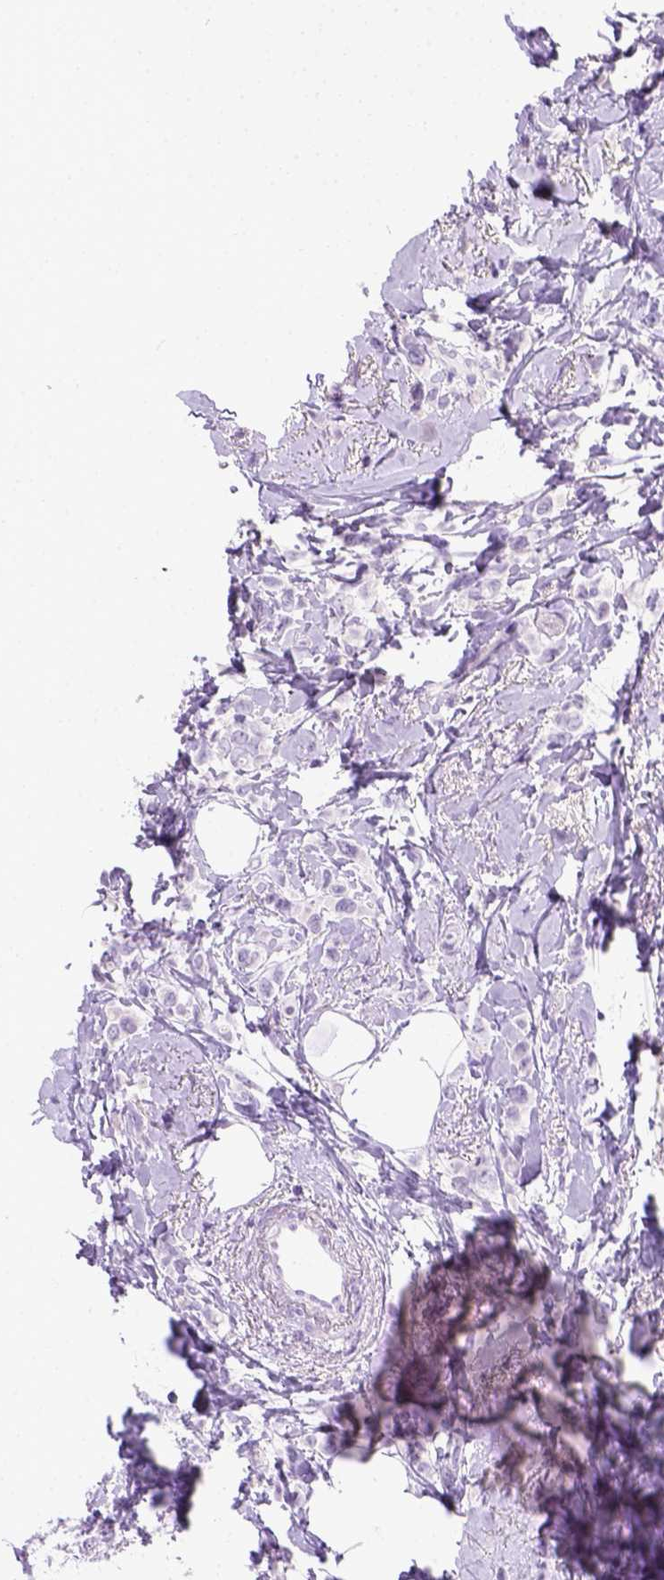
{"staining": {"intensity": "negative", "quantity": "none", "location": "none"}, "tissue": "breast cancer", "cell_type": "Tumor cells", "image_type": "cancer", "snomed": [{"axis": "morphology", "description": "Lobular carcinoma"}, {"axis": "topography", "description": "Breast"}], "caption": "A histopathology image of human lobular carcinoma (breast) is negative for staining in tumor cells.", "gene": "TMEM38A", "patient": {"sex": "female", "age": 66}}